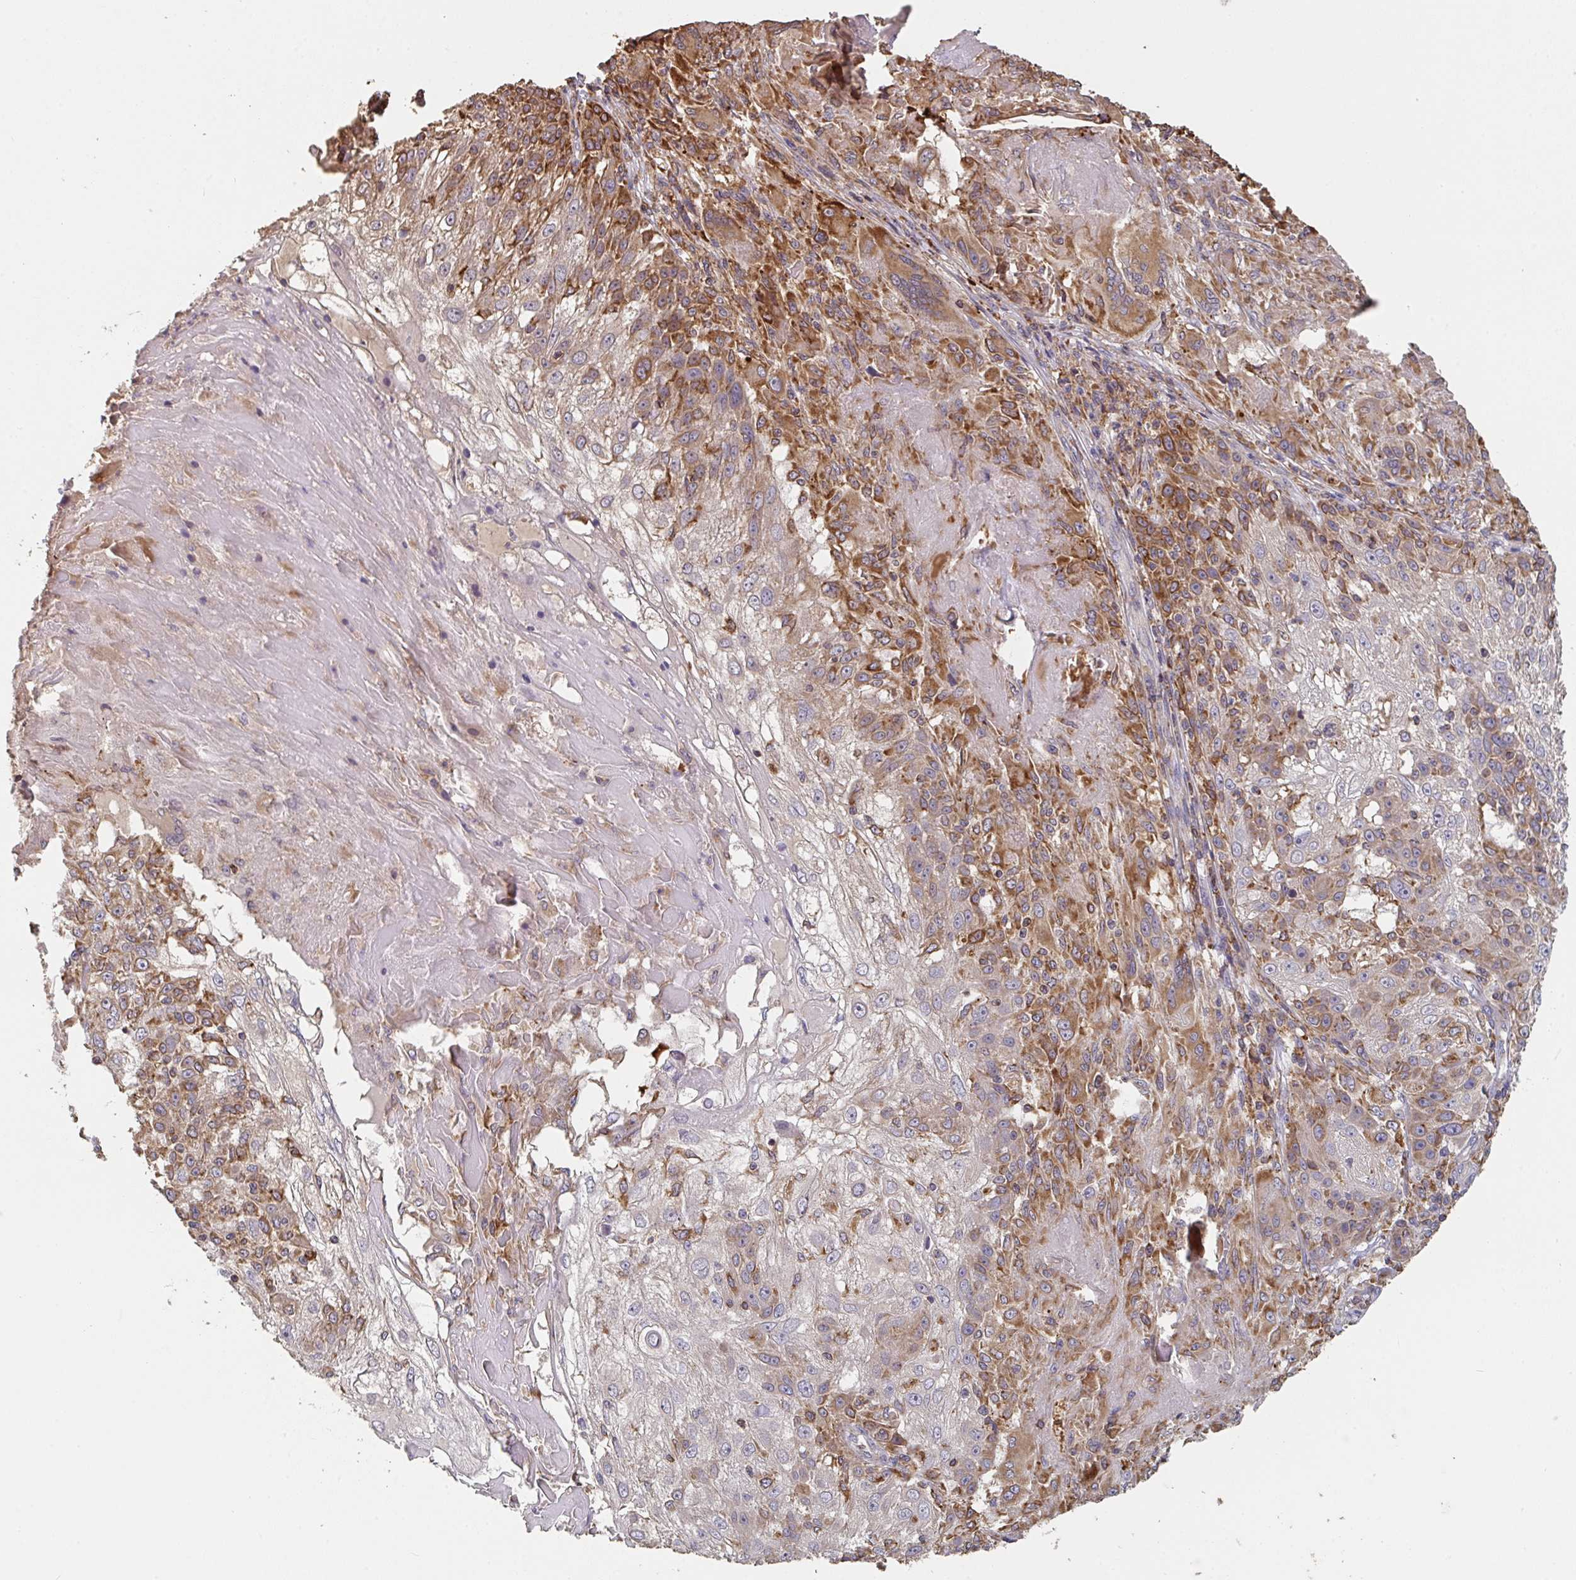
{"staining": {"intensity": "moderate", "quantity": "25%-75%", "location": "cytoplasmic/membranous"}, "tissue": "skin cancer", "cell_type": "Tumor cells", "image_type": "cancer", "snomed": [{"axis": "morphology", "description": "Normal tissue, NOS"}, {"axis": "morphology", "description": "Squamous cell carcinoma, NOS"}, {"axis": "topography", "description": "Skin"}], "caption": "A micrograph showing moderate cytoplasmic/membranous staining in about 25%-75% of tumor cells in skin cancer (squamous cell carcinoma), as visualized by brown immunohistochemical staining.", "gene": "POLG", "patient": {"sex": "female", "age": 83}}